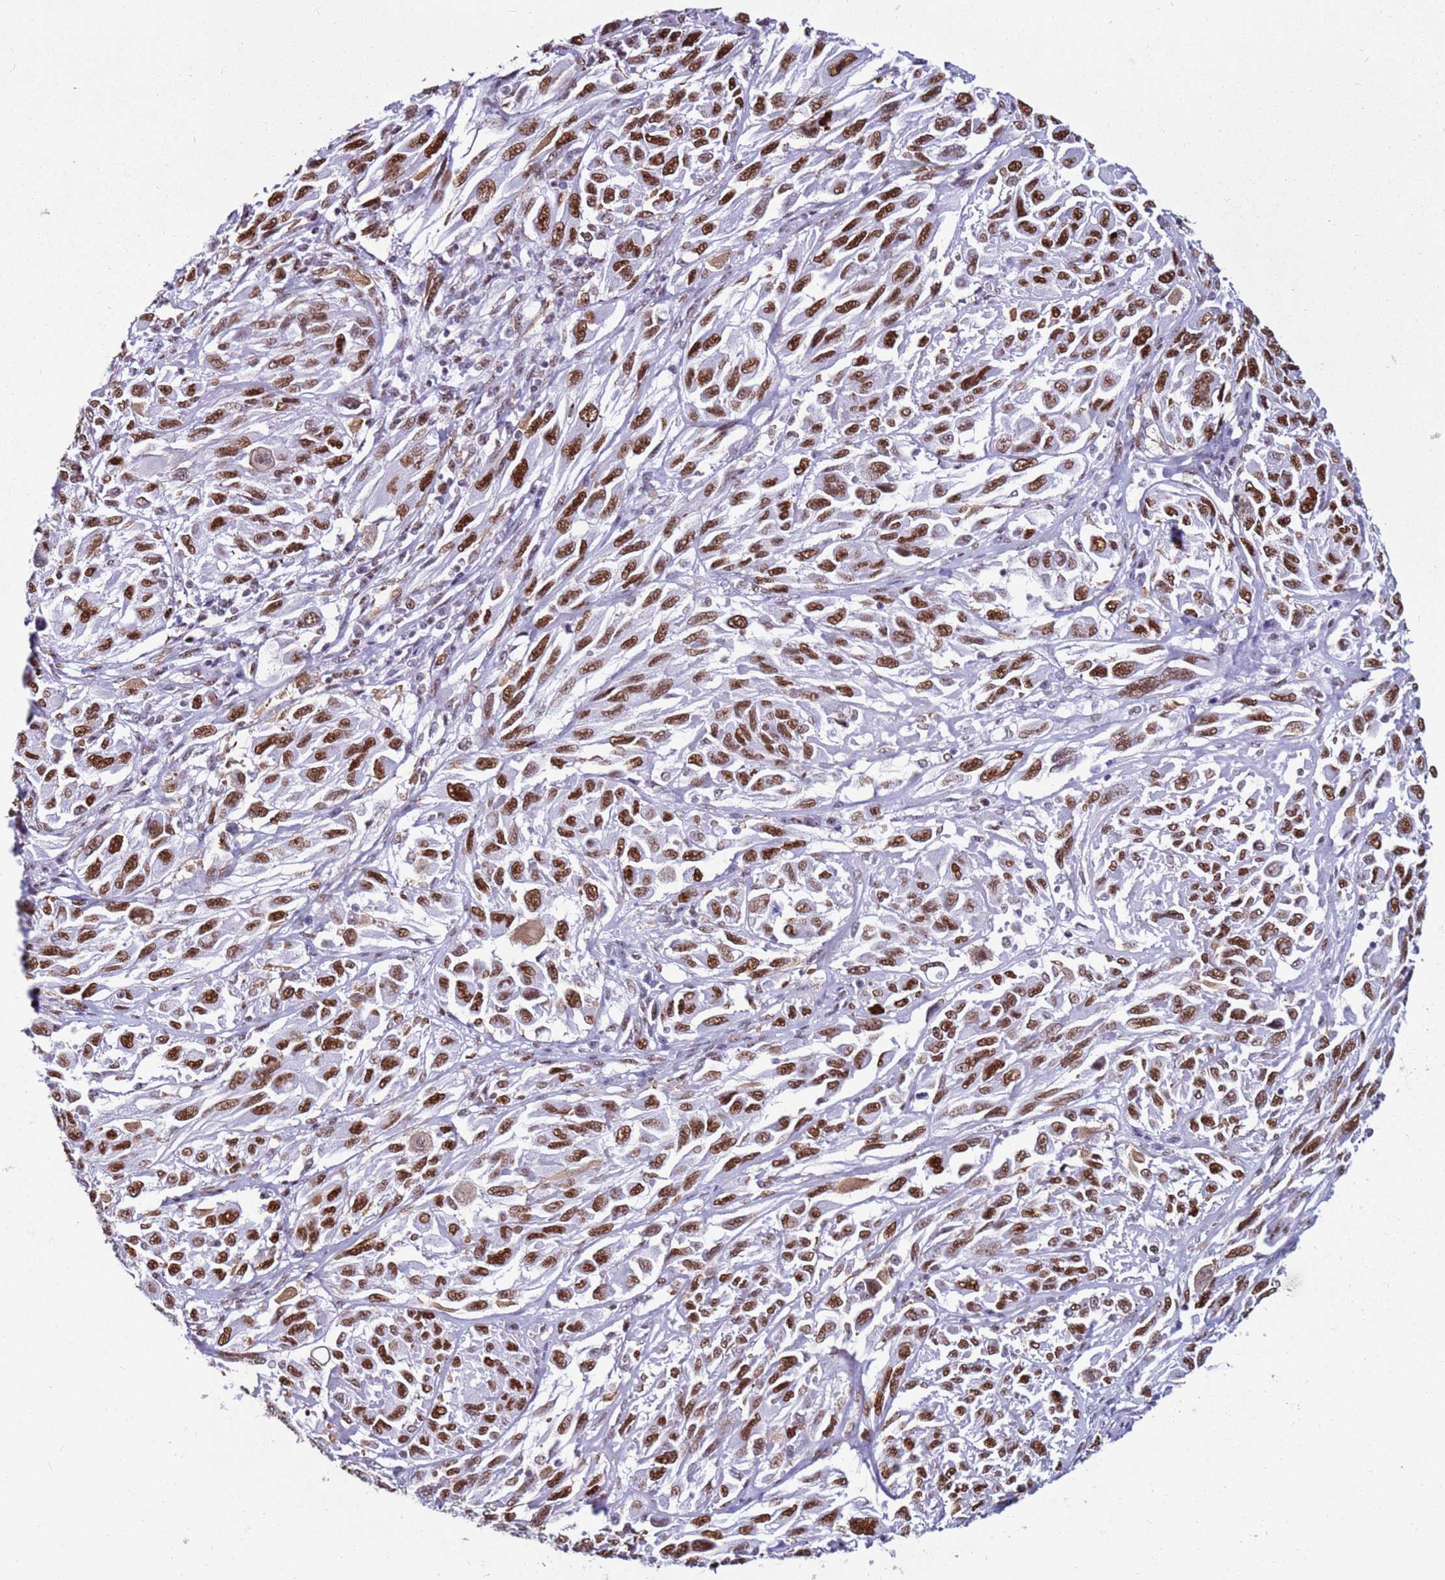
{"staining": {"intensity": "strong", "quantity": ">75%", "location": "nuclear"}, "tissue": "melanoma", "cell_type": "Tumor cells", "image_type": "cancer", "snomed": [{"axis": "morphology", "description": "Malignant melanoma, NOS"}, {"axis": "topography", "description": "Skin"}], "caption": "Melanoma stained with DAB (3,3'-diaminobenzidine) immunohistochemistry (IHC) displays high levels of strong nuclear positivity in about >75% of tumor cells. (Brightfield microscopy of DAB IHC at high magnification).", "gene": "KPNA4", "patient": {"sex": "female", "age": 91}}